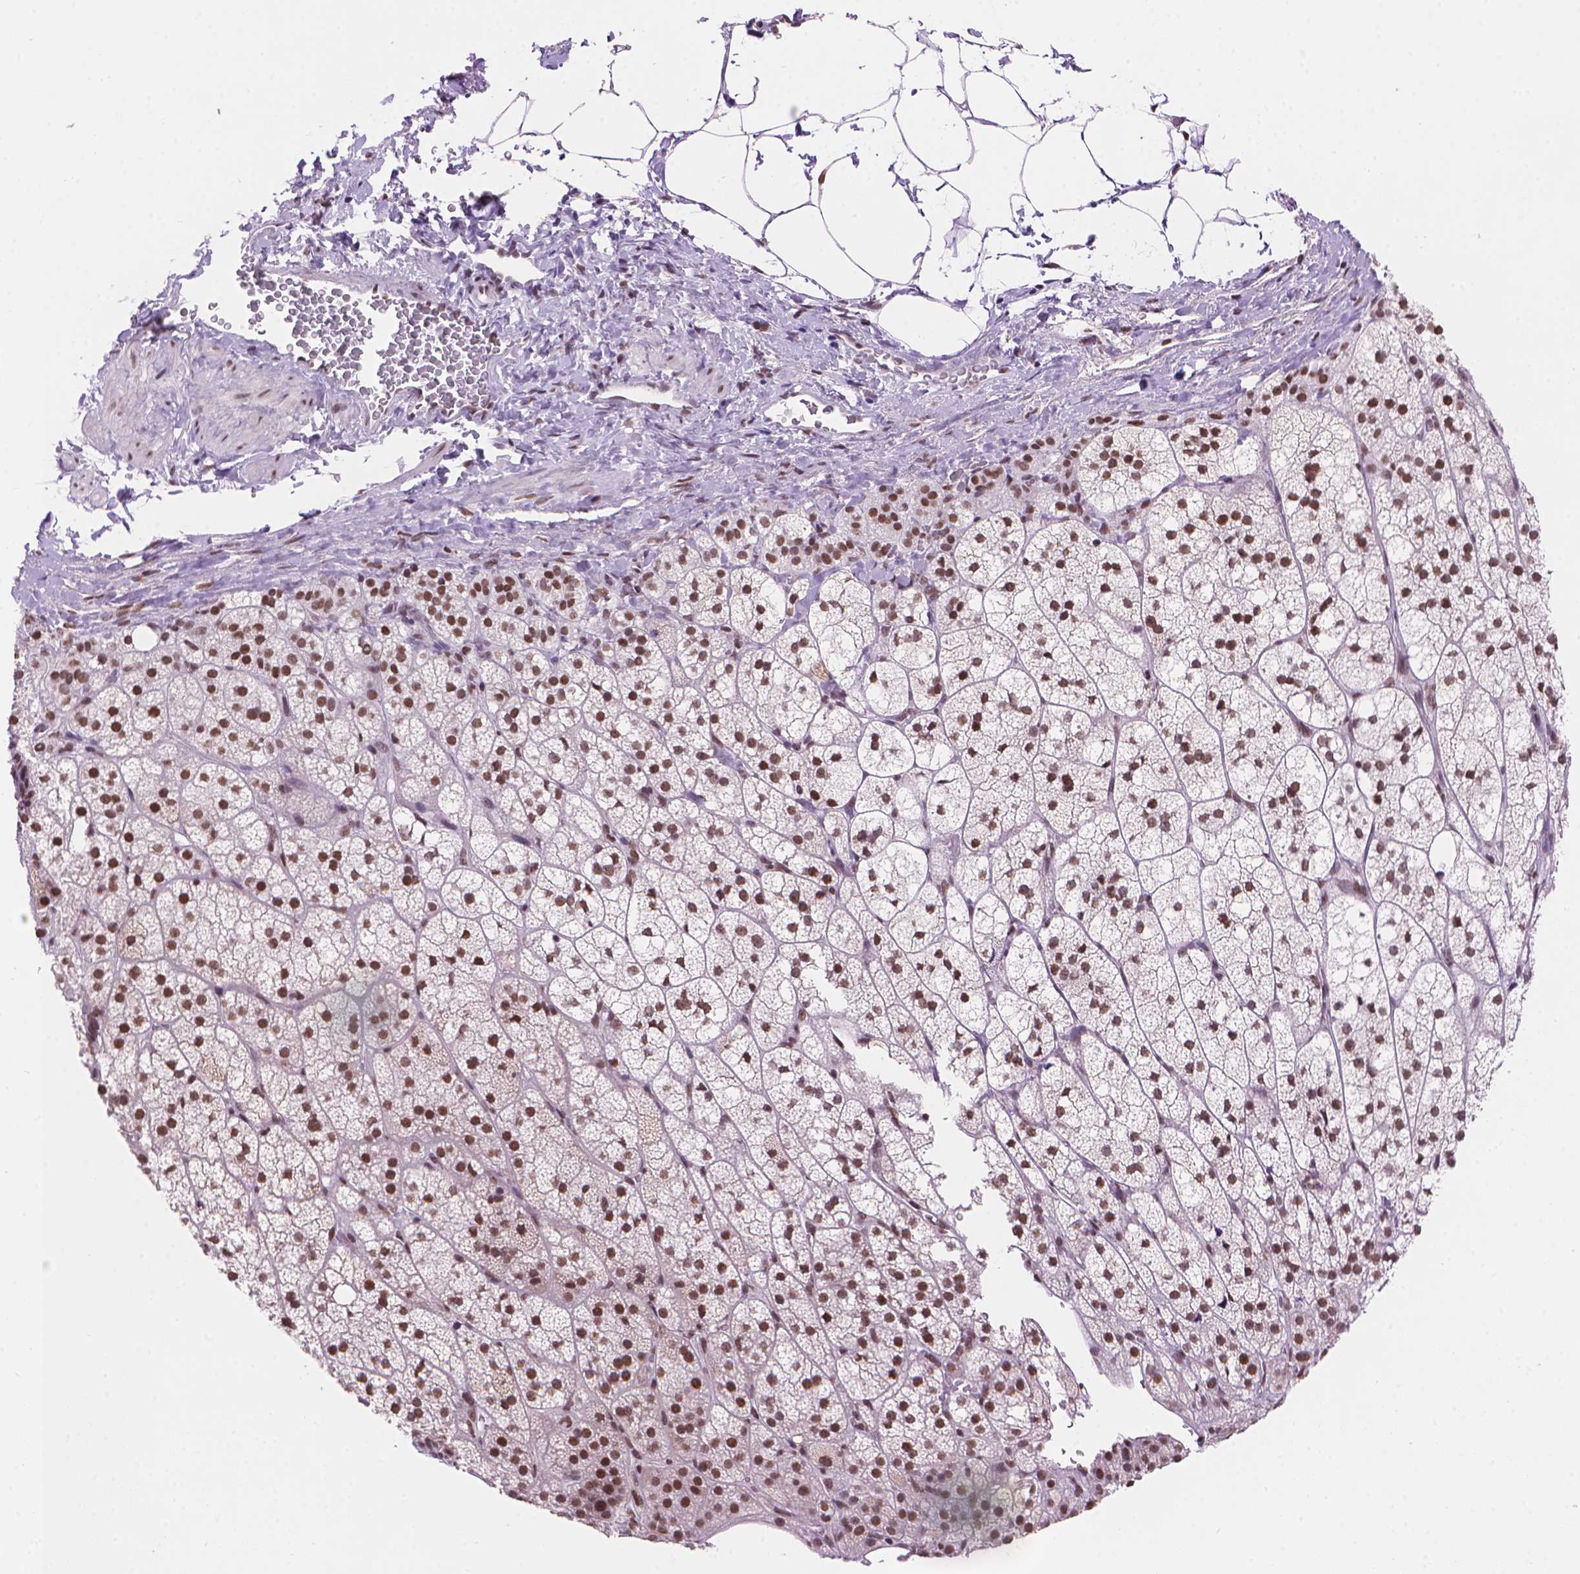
{"staining": {"intensity": "strong", "quantity": ">75%", "location": "nuclear"}, "tissue": "adrenal gland", "cell_type": "Glandular cells", "image_type": "normal", "snomed": [{"axis": "morphology", "description": "Normal tissue, NOS"}, {"axis": "topography", "description": "Adrenal gland"}], "caption": "Immunohistochemistry of unremarkable adrenal gland reveals high levels of strong nuclear expression in about >75% of glandular cells. (DAB IHC, brown staining for protein, blue staining for nuclei).", "gene": "RPA4", "patient": {"sex": "female", "age": 60}}